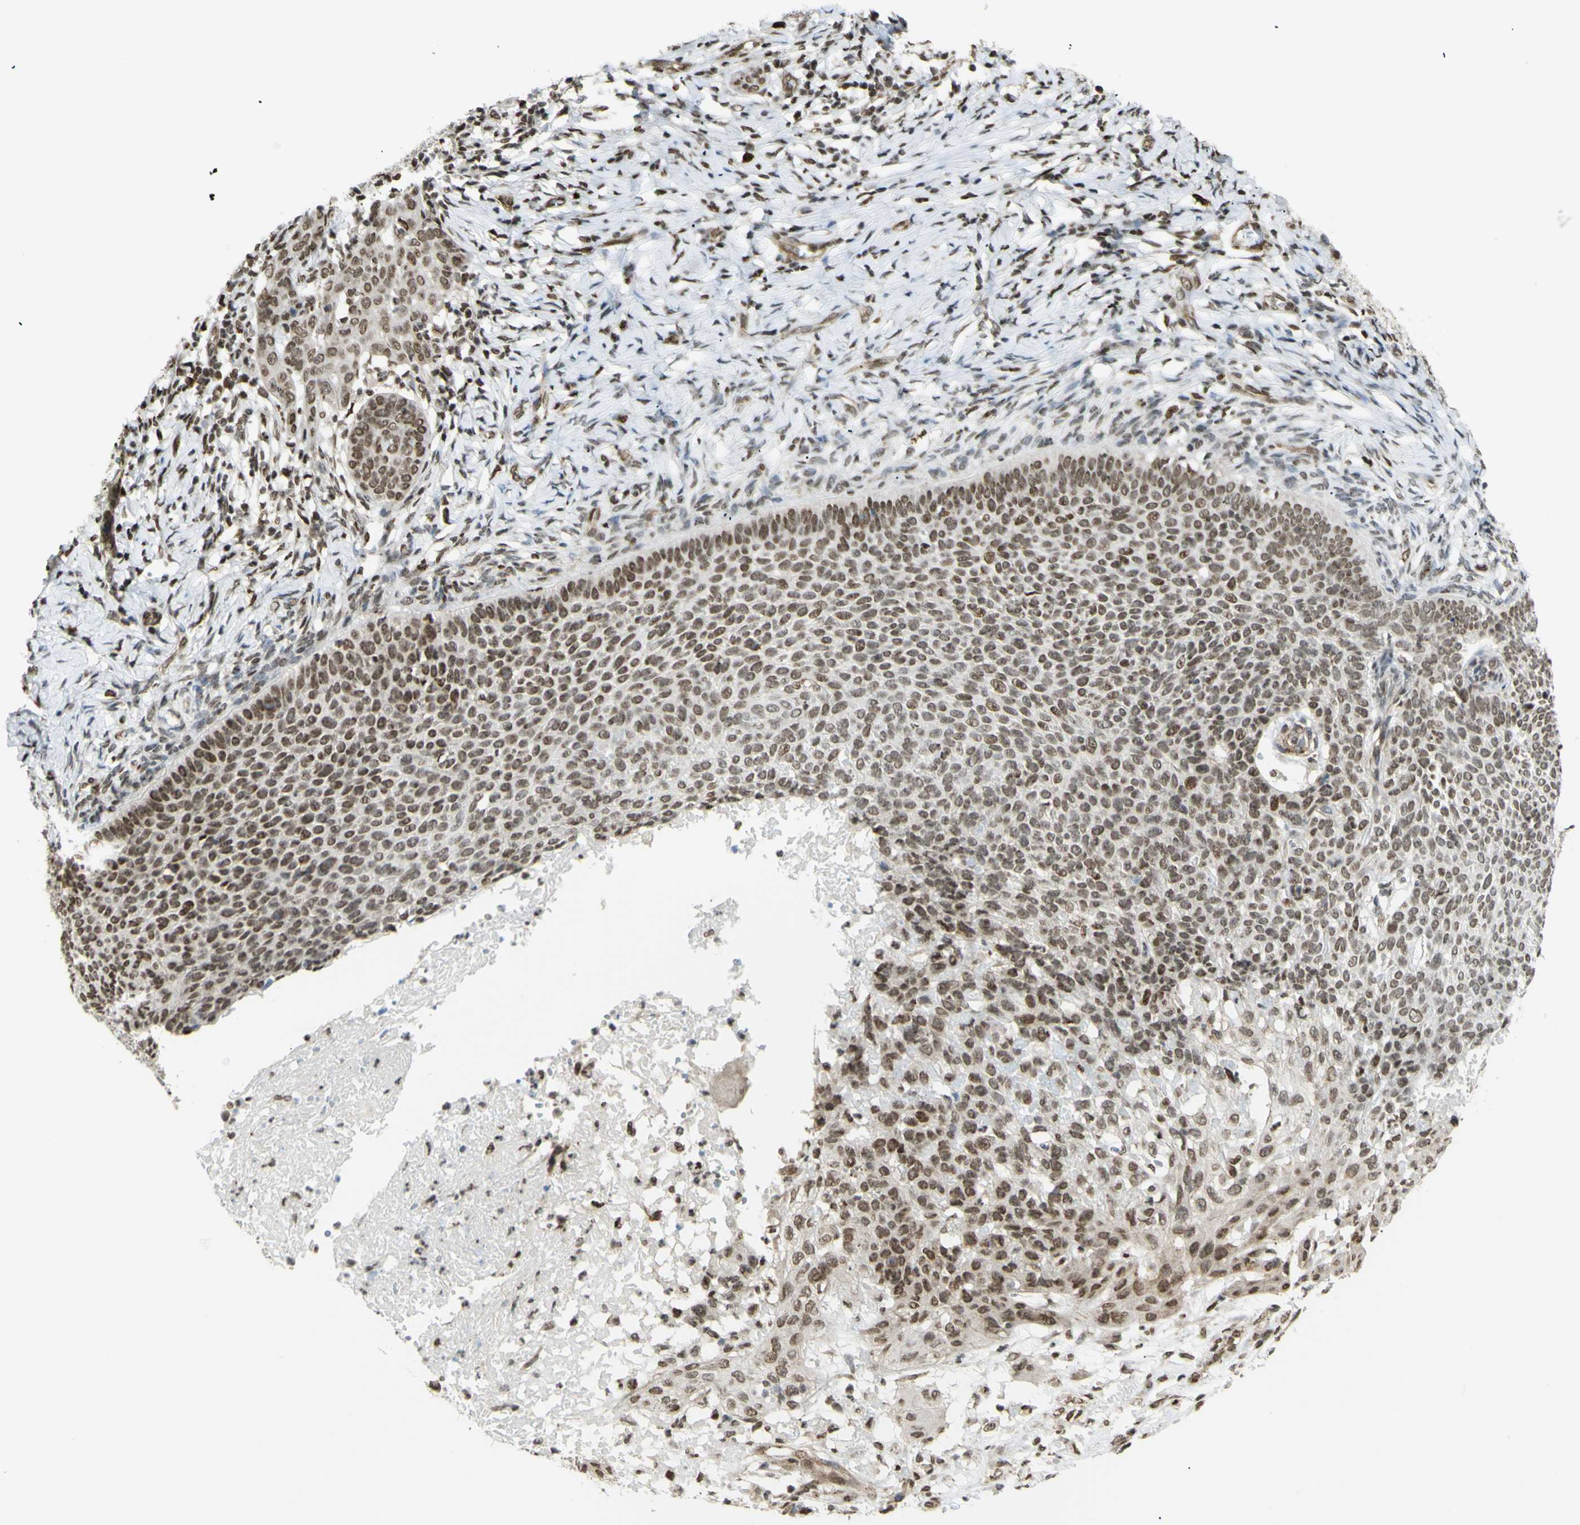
{"staining": {"intensity": "moderate", "quantity": ">75%", "location": "nuclear"}, "tissue": "skin cancer", "cell_type": "Tumor cells", "image_type": "cancer", "snomed": [{"axis": "morphology", "description": "Normal tissue, NOS"}, {"axis": "morphology", "description": "Basal cell carcinoma"}, {"axis": "topography", "description": "Skin"}], "caption": "A brown stain shows moderate nuclear positivity of a protein in human skin basal cell carcinoma tumor cells. Using DAB (brown) and hematoxylin (blue) stains, captured at high magnification using brightfield microscopy.", "gene": "ZMYM6", "patient": {"sex": "male", "age": 87}}